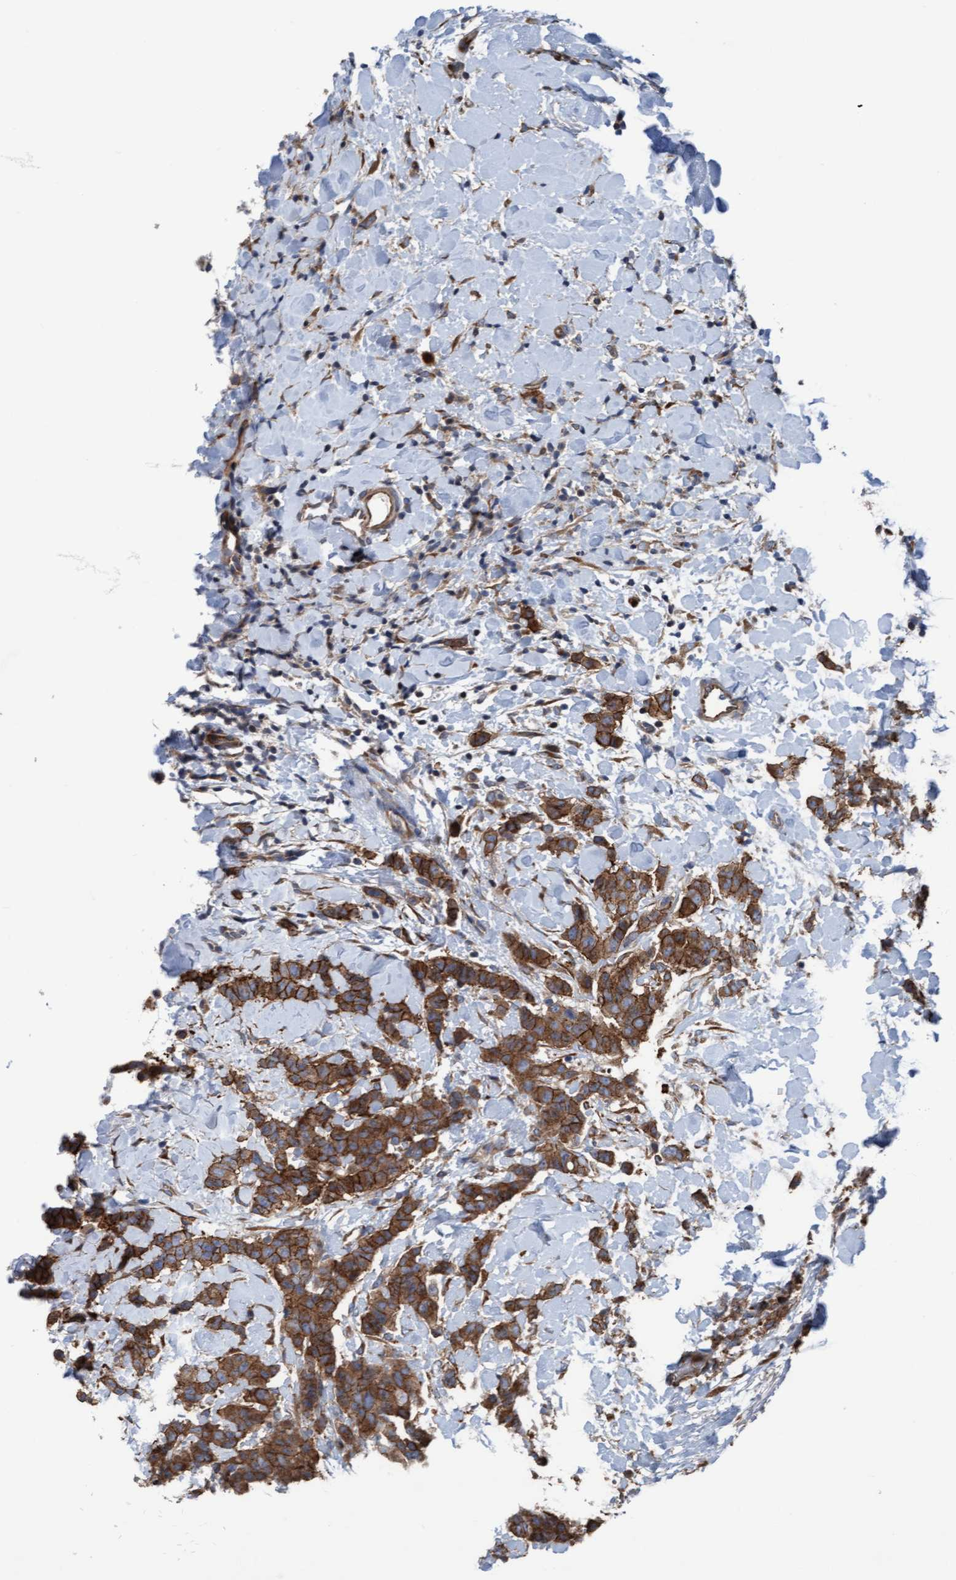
{"staining": {"intensity": "strong", "quantity": ">75%", "location": "cytoplasmic/membranous"}, "tissue": "breast cancer", "cell_type": "Tumor cells", "image_type": "cancer", "snomed": [{"axis": "morphology", "description": "Normal tissue, NOS"}, {"axis": "morphology", "description": "Duct carcinoma"}, {"axis": "topography", "description": "Breast"}], "caption": "Breast cancer tissue displays strong cytoplasmic/membranous positivity in about >75% of tumor cells, visualized by immunohistochemistry.", "gene": "KLHL26", "patient": {"sex": "female", "age": 40}}